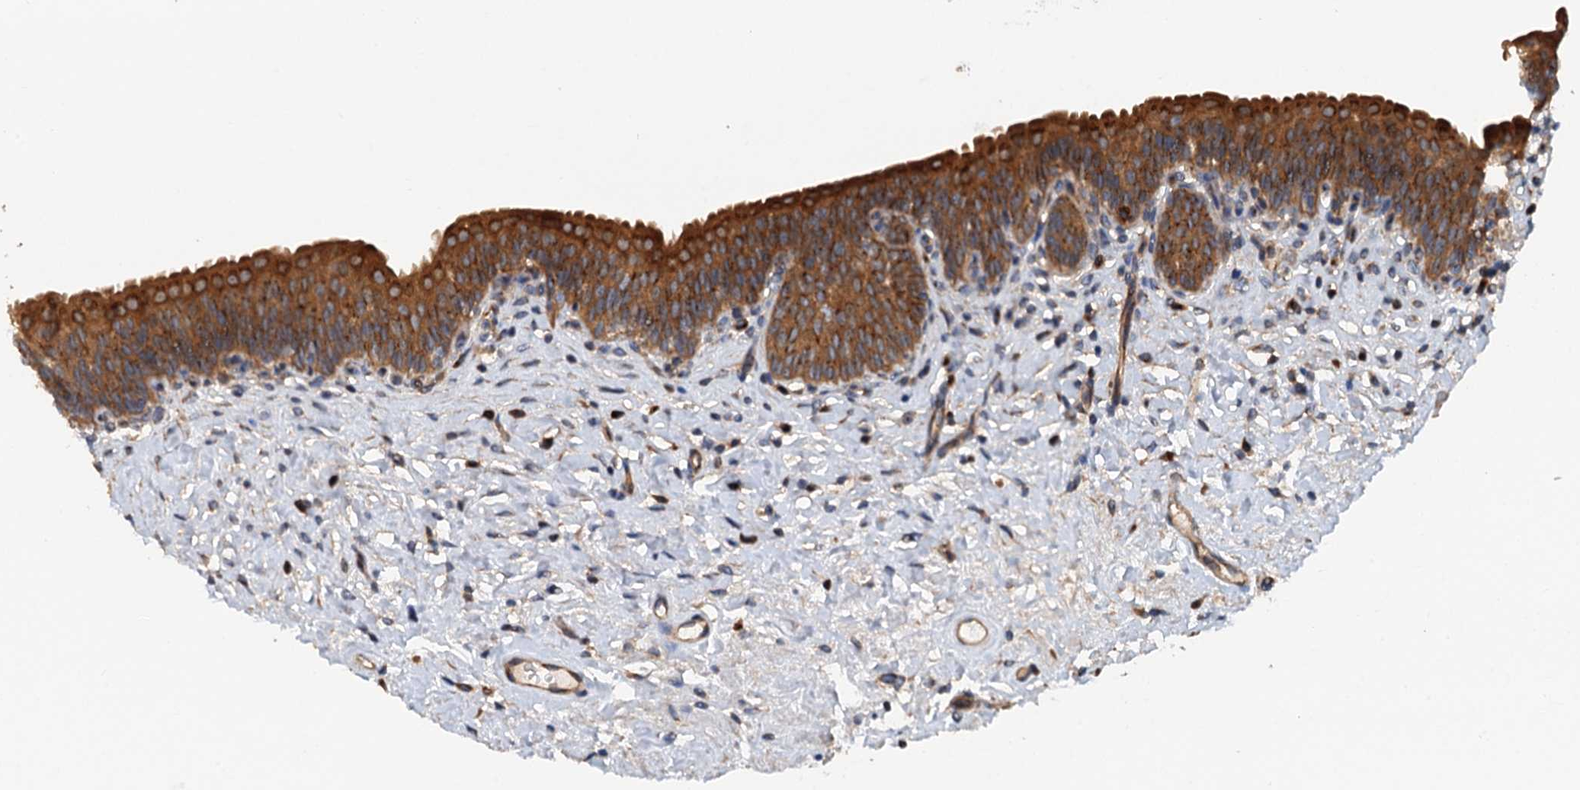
{"staining": {"intensity": "strong", "quantity": ">75%", "location": "cytoplasmic/membranous"}, "tissue": "urinary bladder", "cell_type": "Urothelial cells", "image_type": "normal", "snomed": [{"axis": "morphology", "description": "Normal tissue, NOS"}, {"axis": "topography", "description": "Urinary bladder"}], "caption": "Protein staining of normal urinary bladder demonstrates strong cytoplasmic/membranous staining in about >75% of urothelial cells.", "gene": "COG3", "patient": {"sex": "male", "age": 83}}